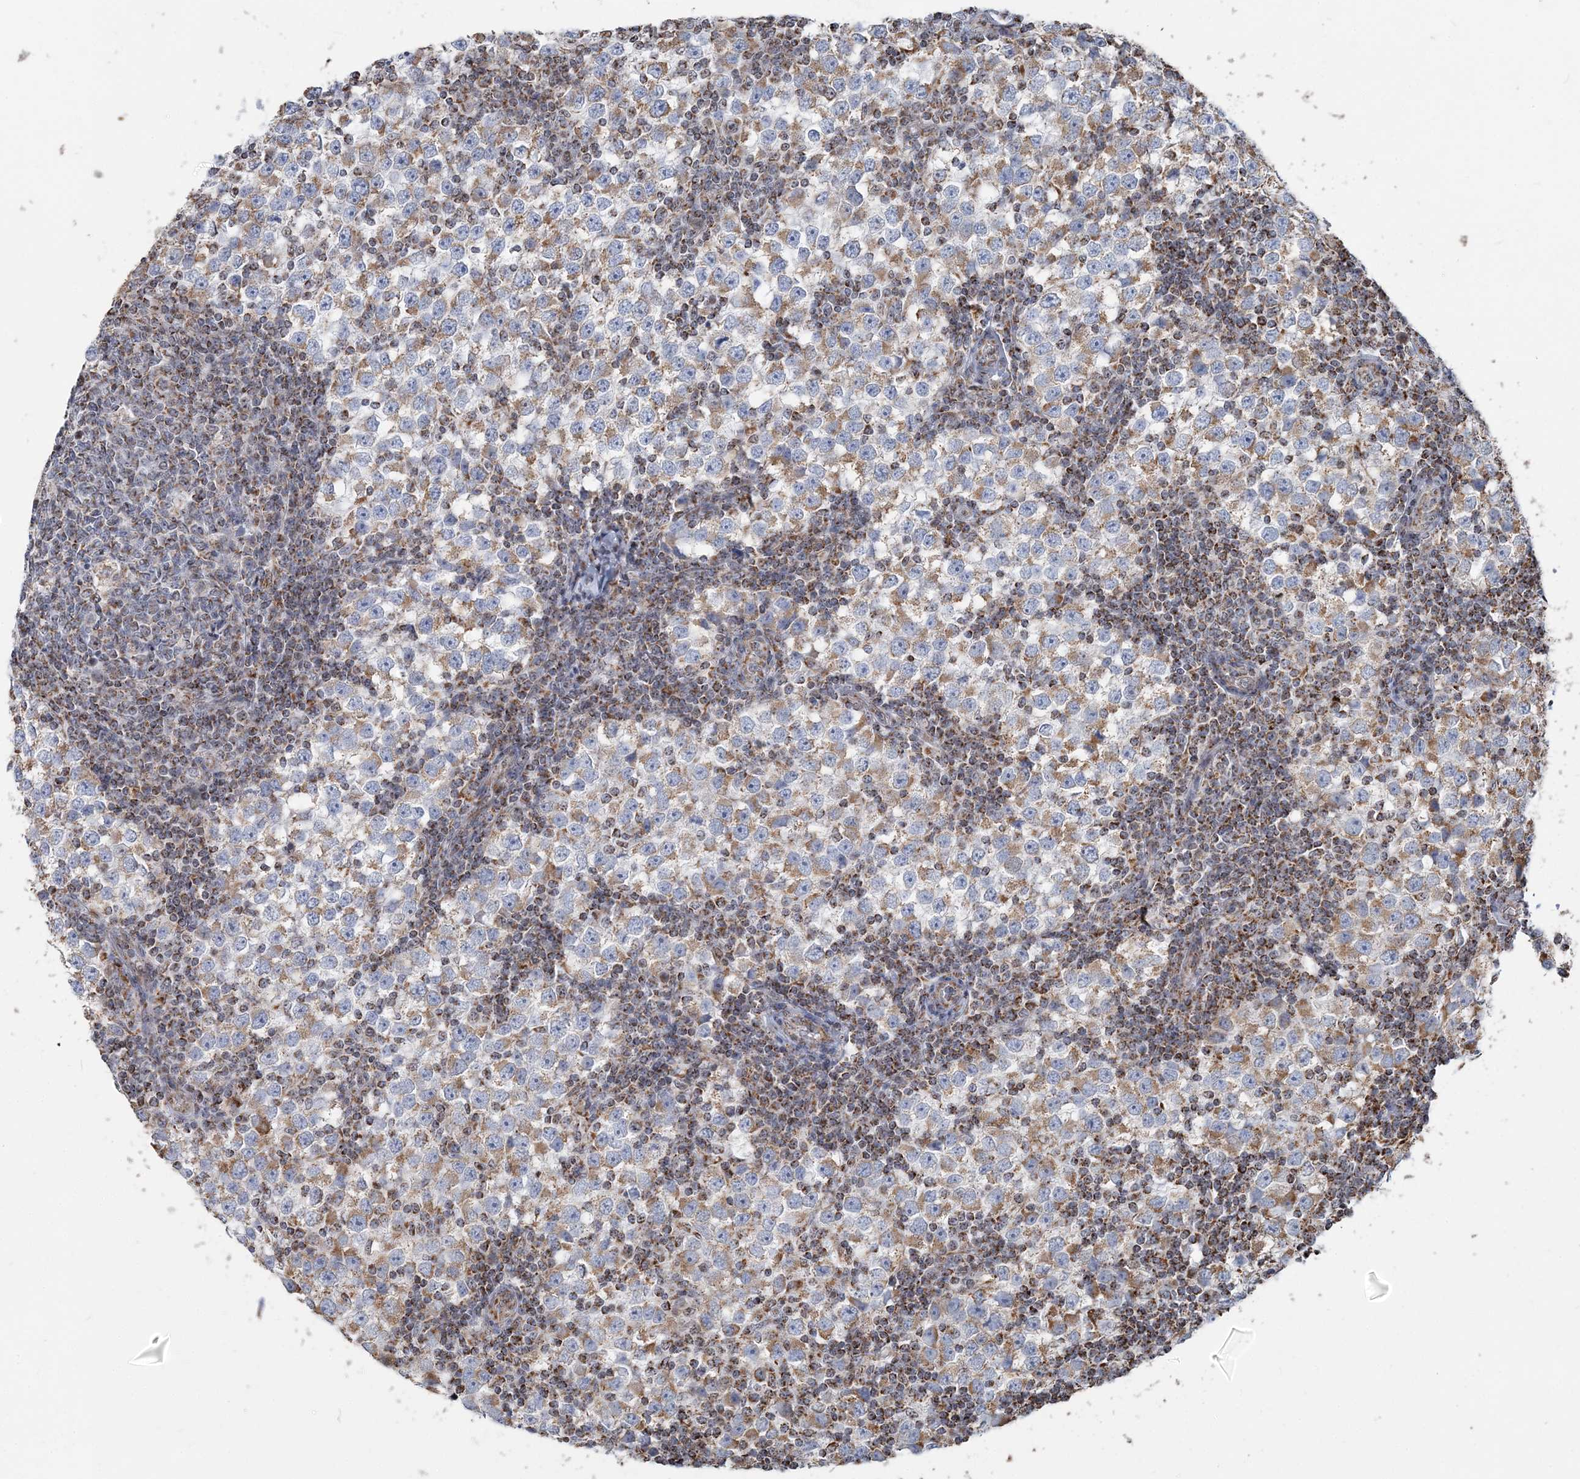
{"staining": {"intensity": "moderate", "quantity": "<25%", "location": "cytoplasmic/membranous"}, "tissue": "testis cancer", "cell_type": "Tumor cells", "image_type": "cancer", "snomed": [{"axis": "morphology", "description": "Seminoma, NOS"}, {"axis": "topography", "description": "Testis"}], "caption": "The image shows immunohistochemical staining of testis cancer (seminoma). There is moderate cytoplasmic/membranous expression is present in about <25% of tumor cells. Ihc stains the protein of interest in brown and the nuclei are stained blue.", "gene": "SUCLG1", "patient": {"sex": "male", "age": 65}}